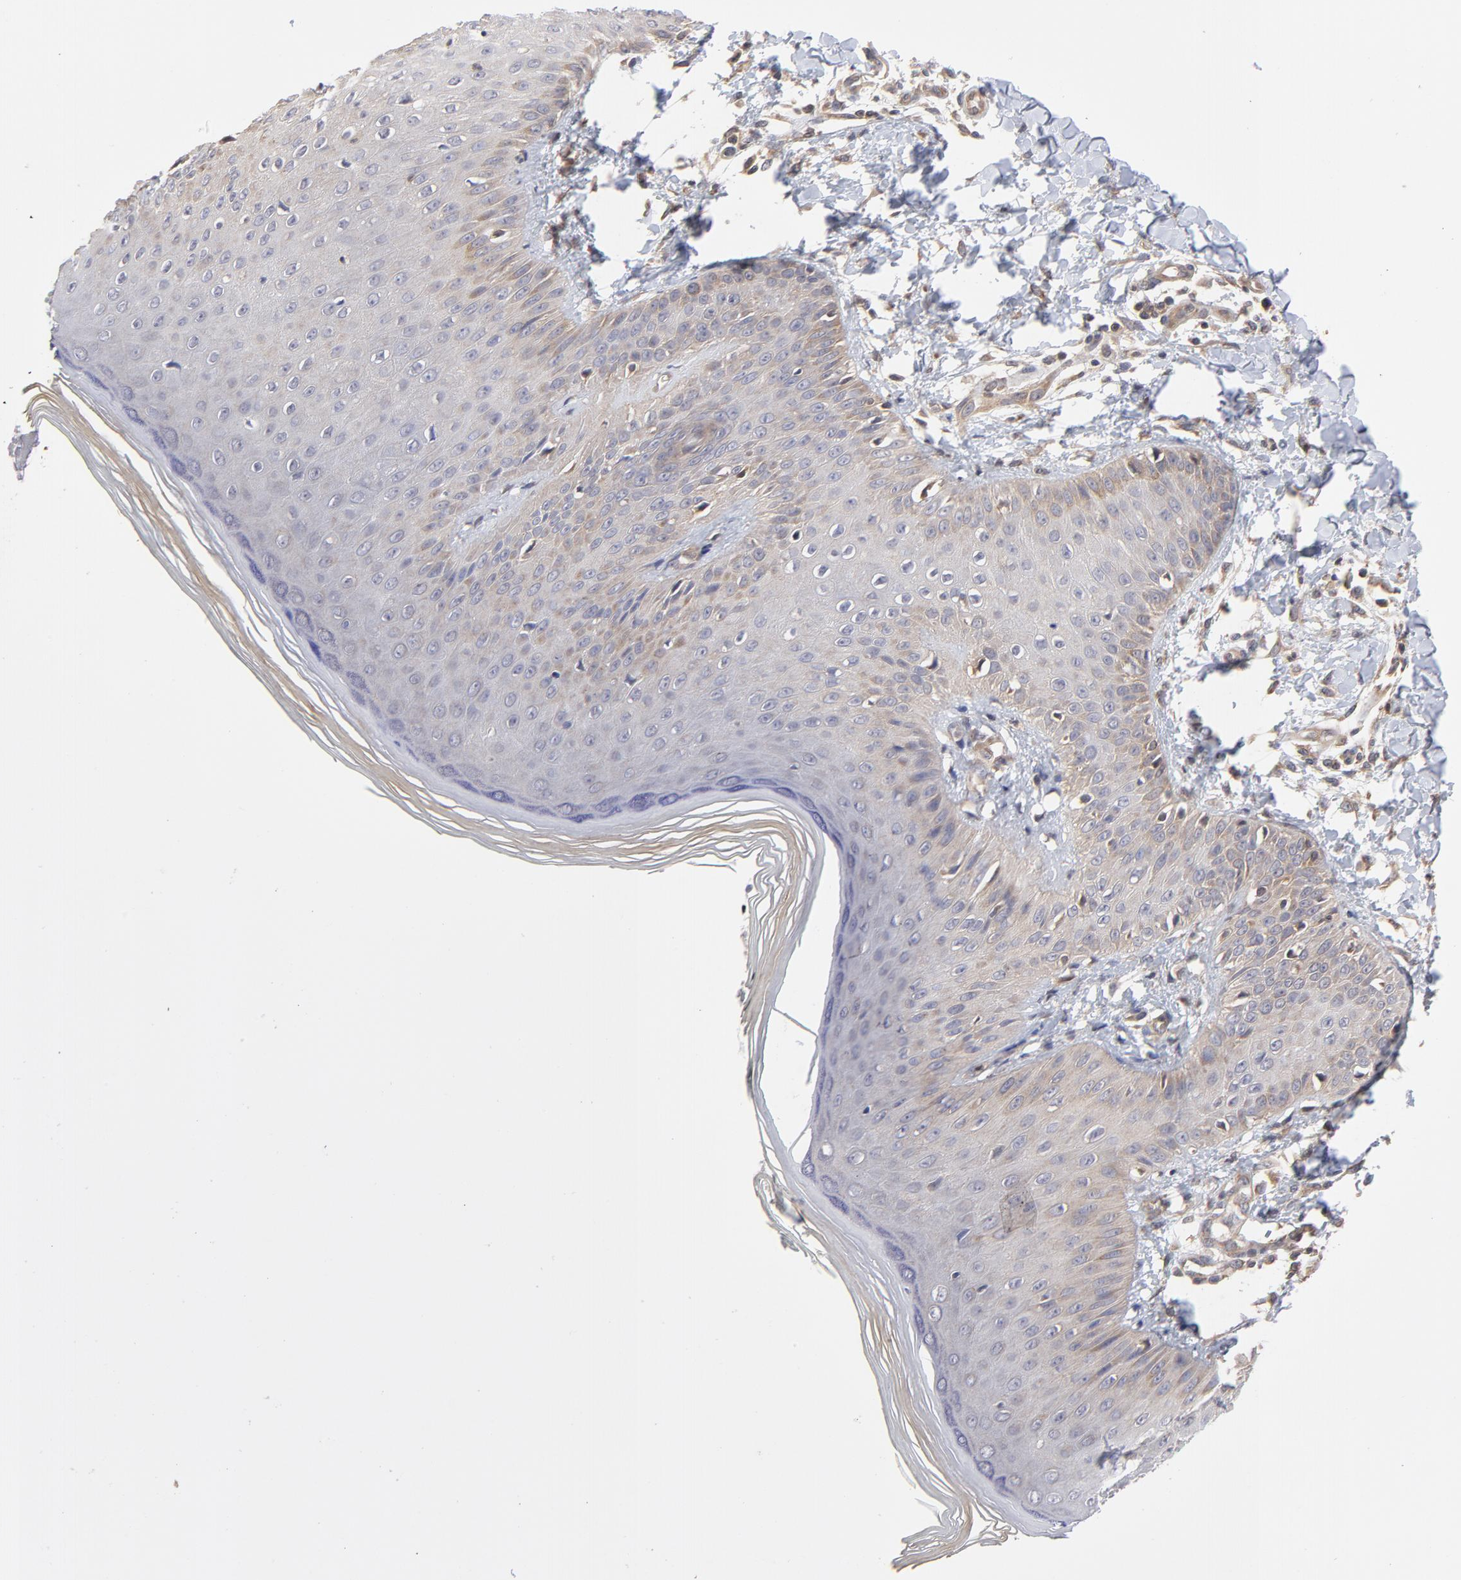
{"staining": {"intensity": "weak", "quantity": "25%-75%", "location": "cytoplasmic/membranous"}, "tissue": "skin", "cell_type": "Epidermal cells", "image_type": "normal", "snomed": [{"axis": "morphology", "description": "Normal tissue, NOS"}, {"axis": "morphology", "description": "Inflammation, NOS"}, {"axis": "topography", "description": "Soft tissue"}, {"axis": "topography", "description": "Anal"}], "caption": "High-power microscopy captured an immunohistochemistry (IHC) photomicrograph of unremarkable skin, revealing weak cytoplasmic/membranous expression in about 25%-75% of epidermal cells. The staining was performed using DAB to visualize the protein expression in brown, while the nuclei were stained in blue with hematoxylin (Magnification: 20x).", "gene": "PCMT1", "patient": {"sex": "female", "age": 15}}